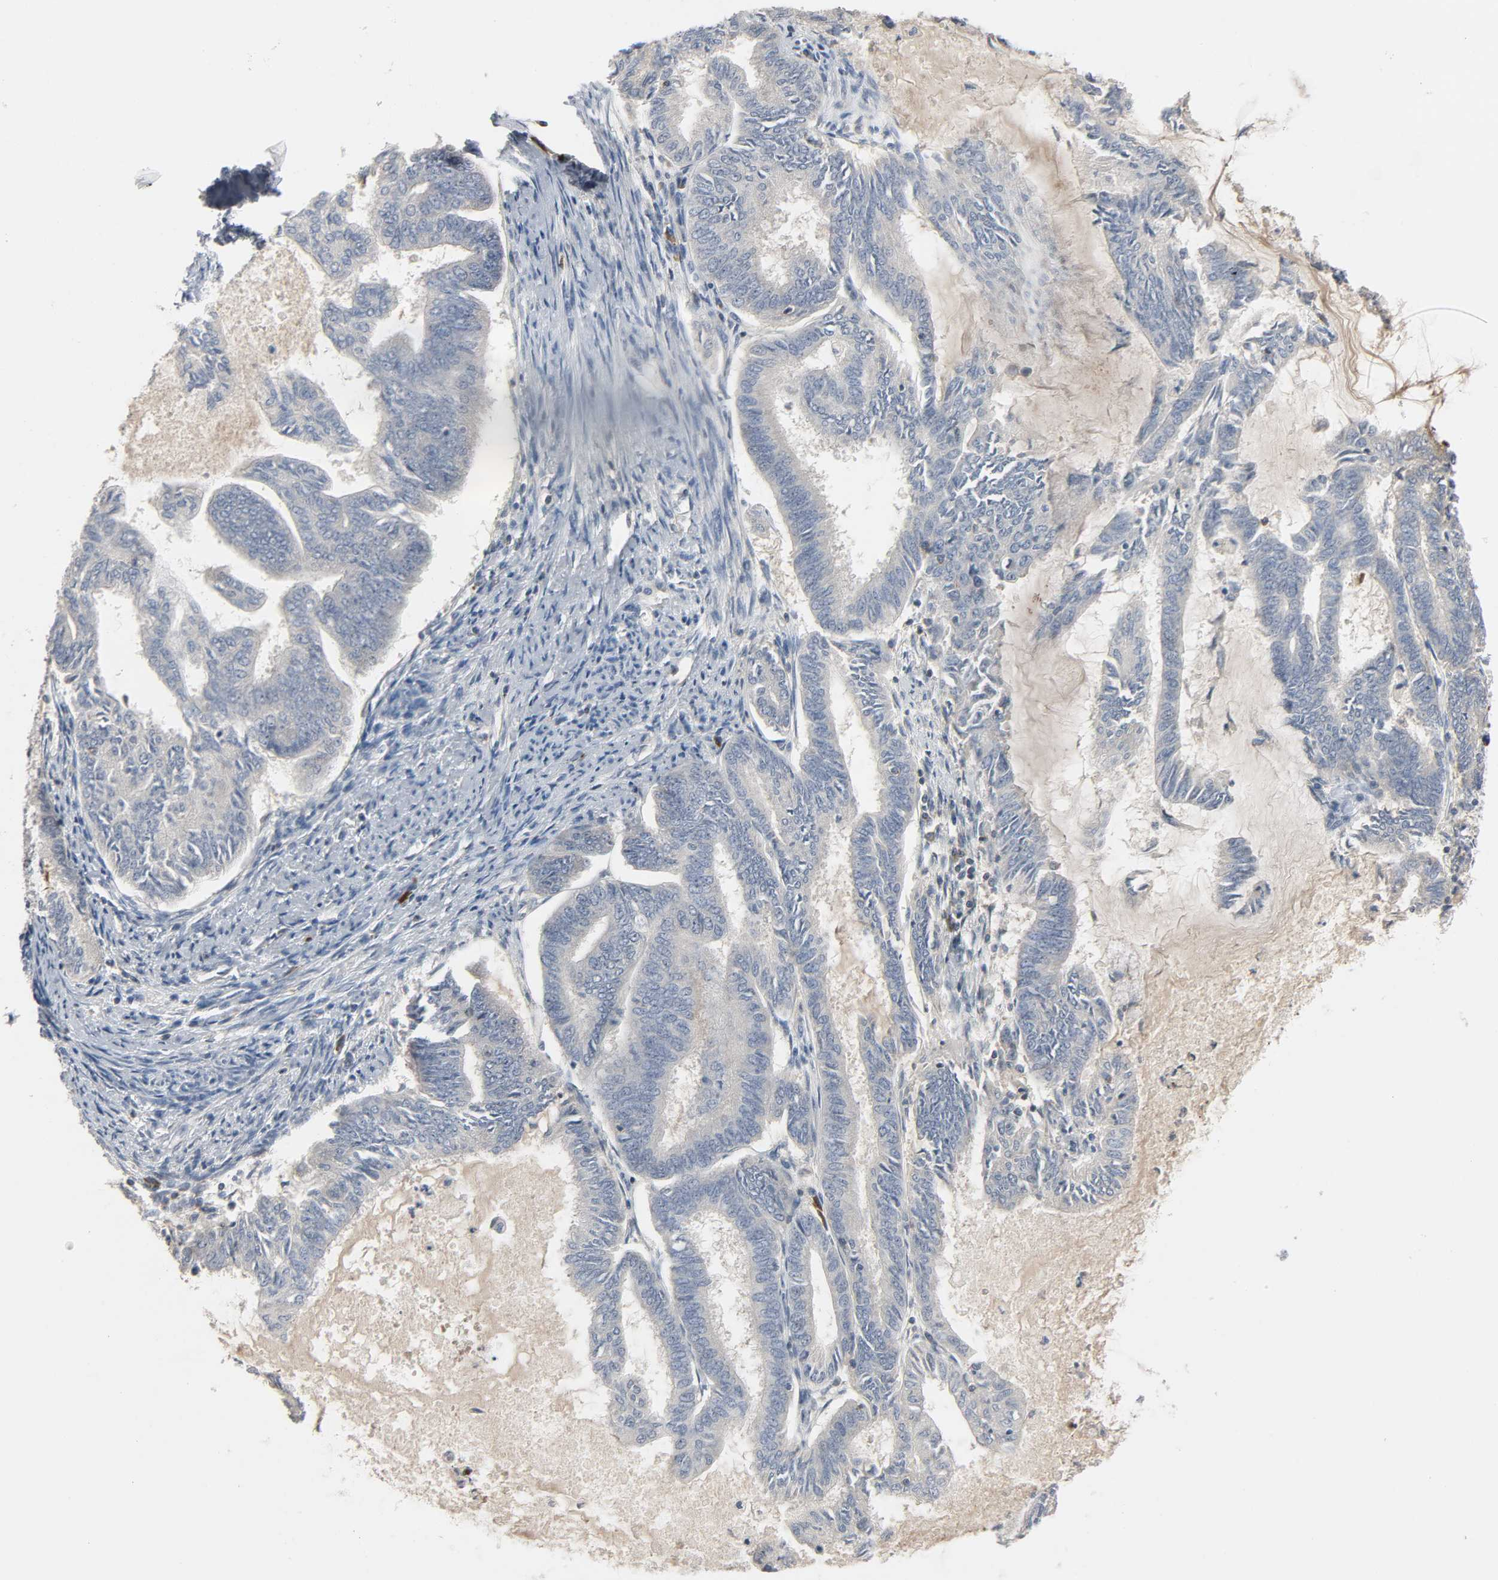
{"staining": {"intensity": "negative", "quantity": "none", "location": "none"}, "tissue": "endometrial cancer", "cell_type": "Tumor cells", "image_type": "cancer", "snomed": [{"axis": "morphology", "description": "Adenocarcinoma, NOS"}, {"axis": "topography", "description": "Endometrium"}], "caption": "Immunohistochemistry (IHC) histopathology image of human endometrial cancer (adenocarcinoma) stained for a protein (brown), which displays no staining in tumor cells.", "gene": "CD4", "patient": {"sex": "female", "age": 86}}